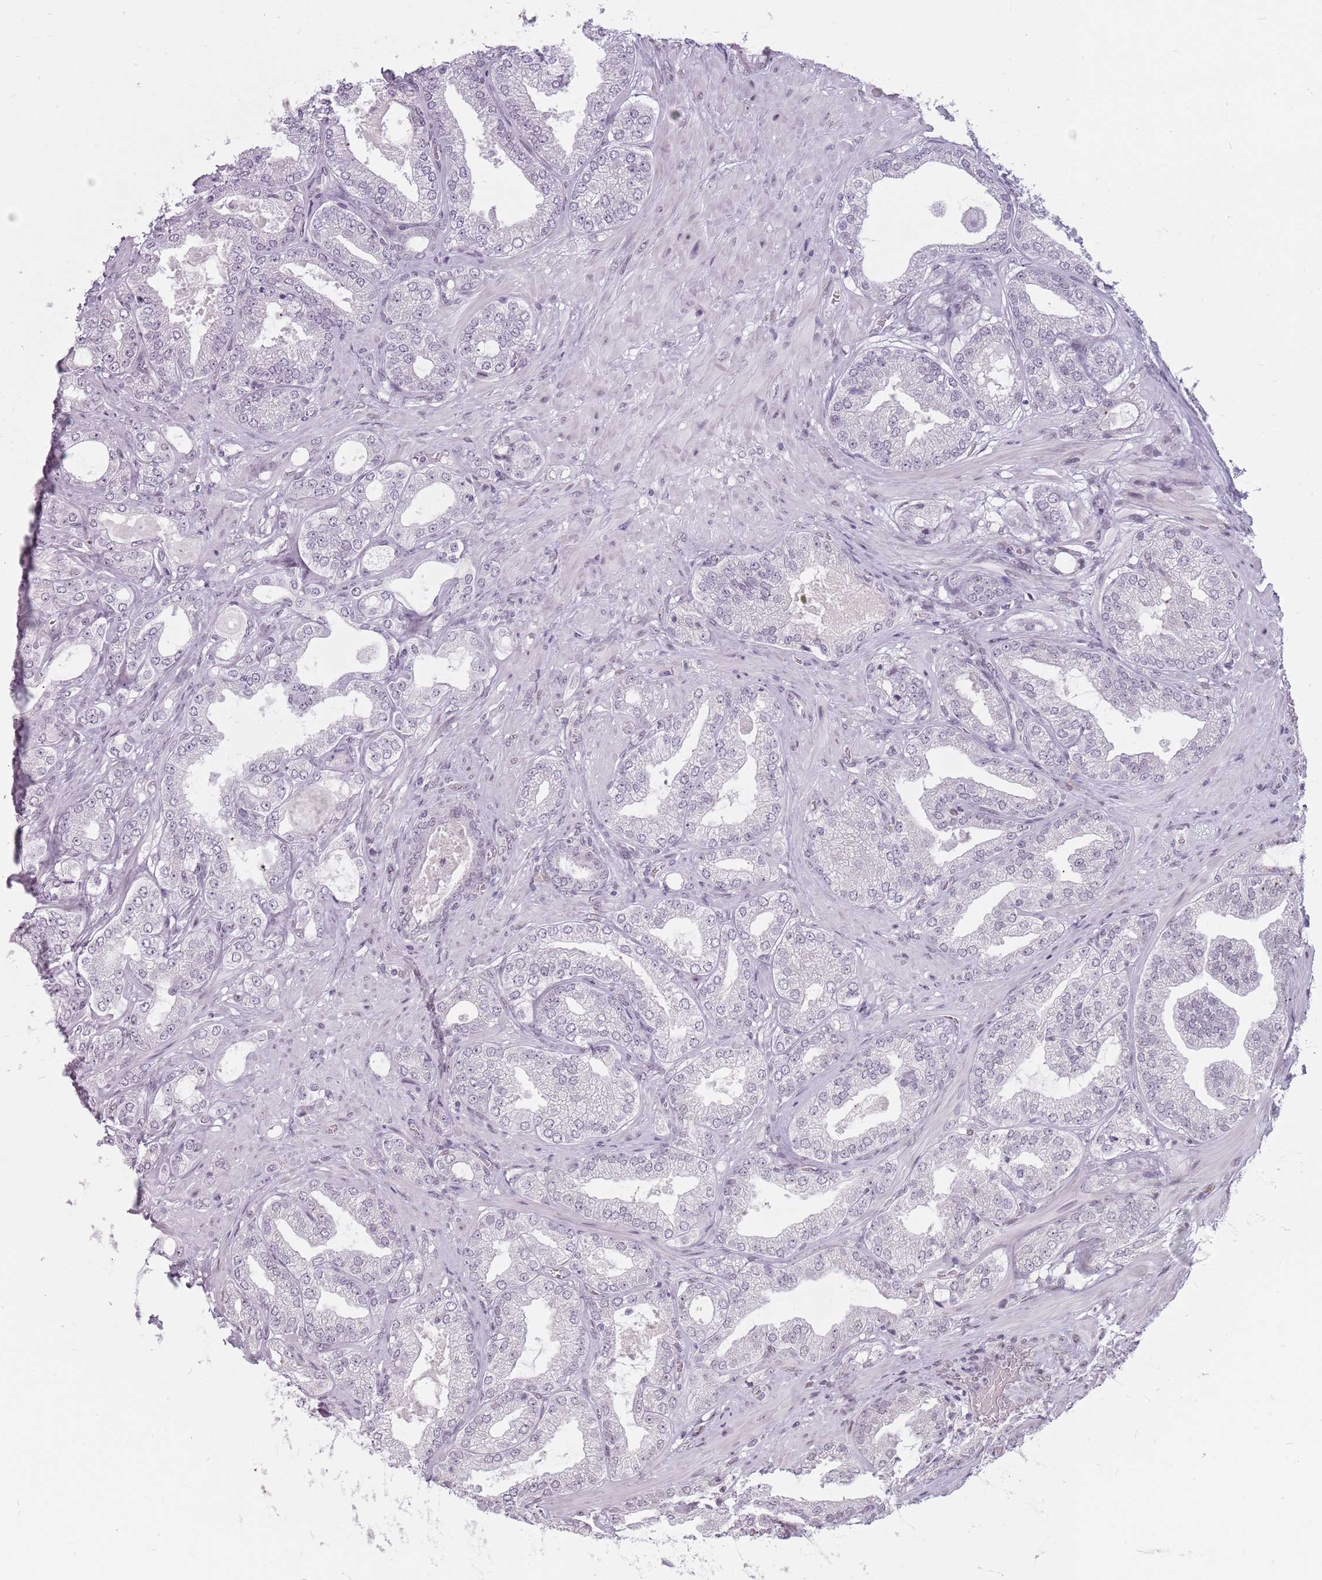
{"staining": {"intensity": "negative", "quantity": "none", "location": "none"}, "tissue": "prostate cancer", "cell_type": "Tumor cells", "image_type": "cancer", "snomed": [{"axis": "morphology", "description": "Adenocarcinoma, Low grade"}, {"axis": "topography", "description": "Prostate"}], "caption": "An image of prostate cancer (low-grade adenocarcinoma) stained for a protein demonstrates no brown staining in tumor cells.", "gene": "PTCHD1", "patient": {"sex": "male", "age": 63}}